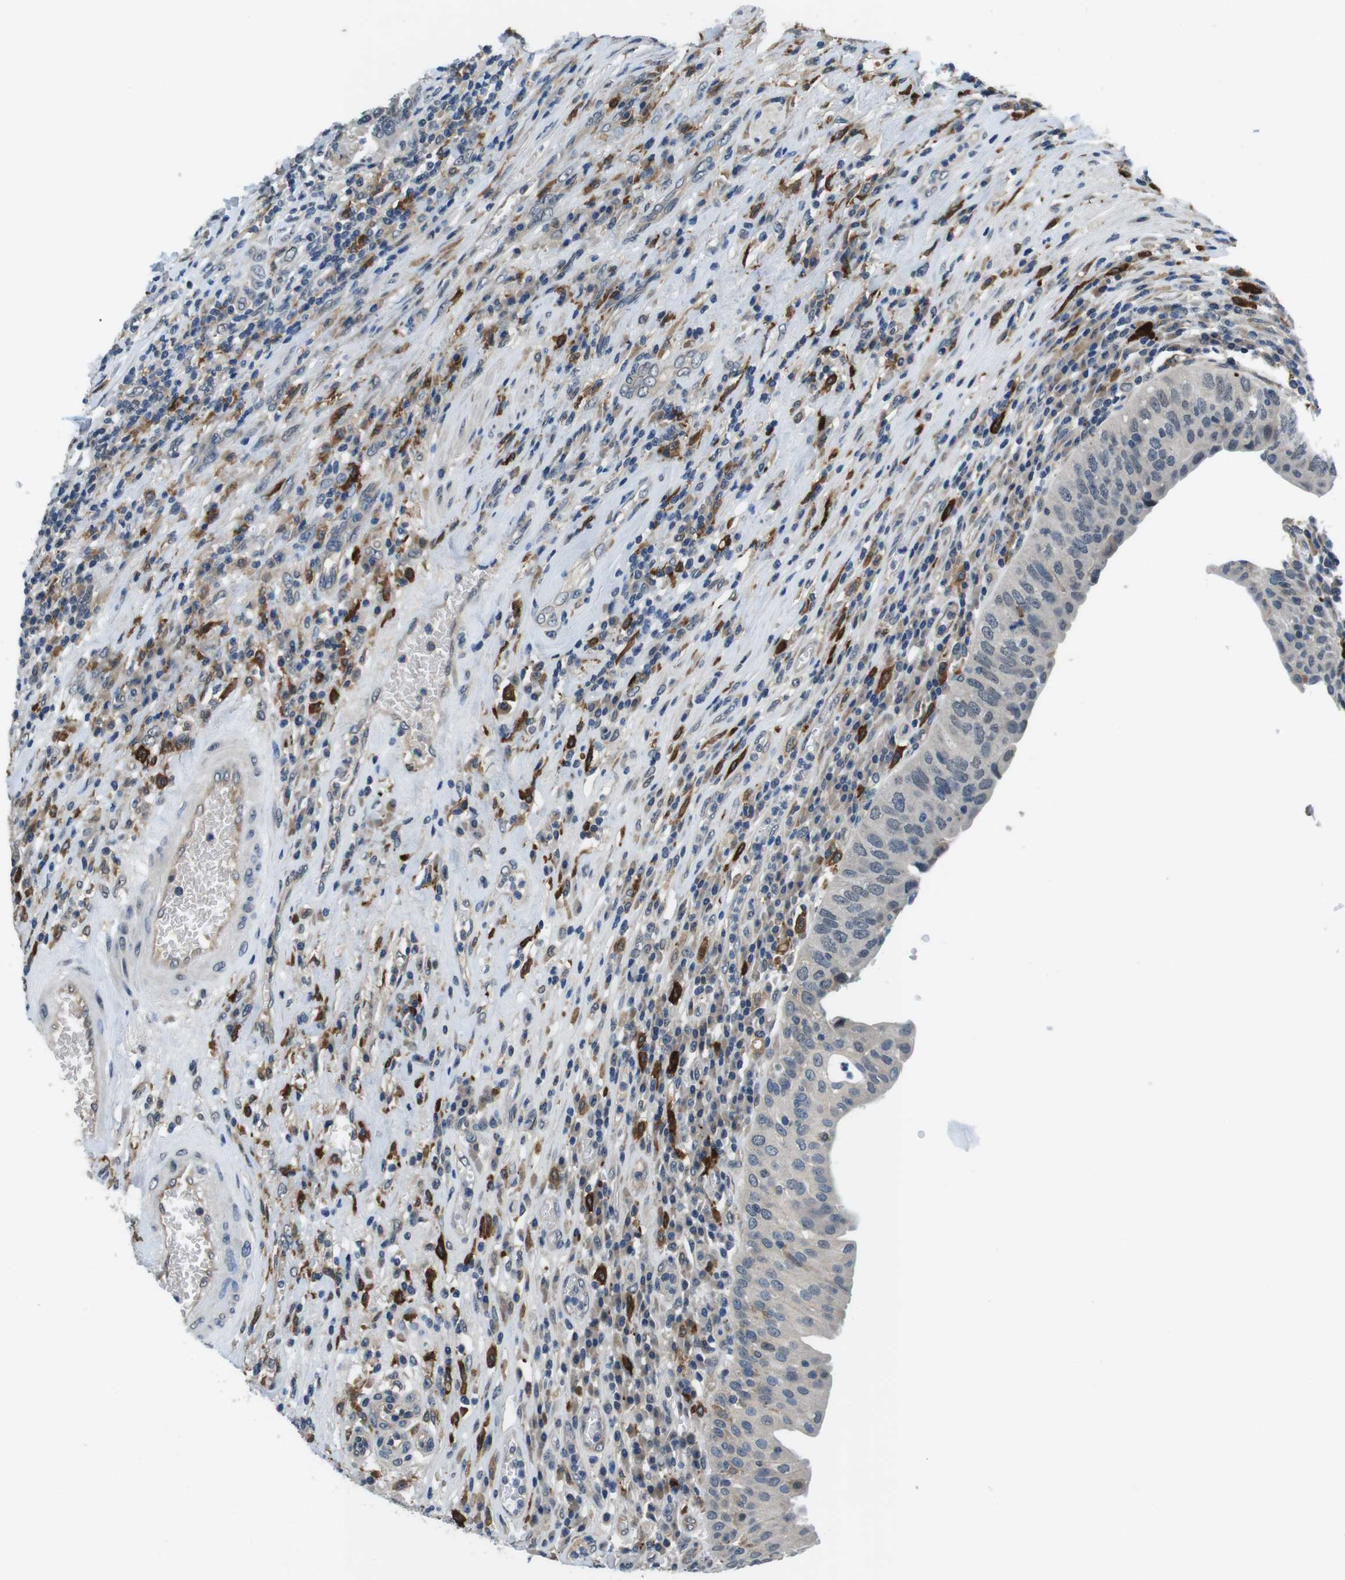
{"staining": {"intensity": "negative", "quantity": "none", "location": "none"}, "tissue": "urothelial cancer", "cell_type": "Tumor cells", "image_type": "cancer", "snomed": [{"axis": "morphology", "description": "Urothelial carcinoma, High grade"}, {"axis": "topography", "description": "Urinary bladder"}], "caption": "An immunohistochemistry micrograph of urothelial carcinoma (high-grade) is shown. There is no staining in tumor cells of urothelial carcinoma (high-grade).", "gene": "CD163L1", "patient": {"sex": "female", "age": 80}}